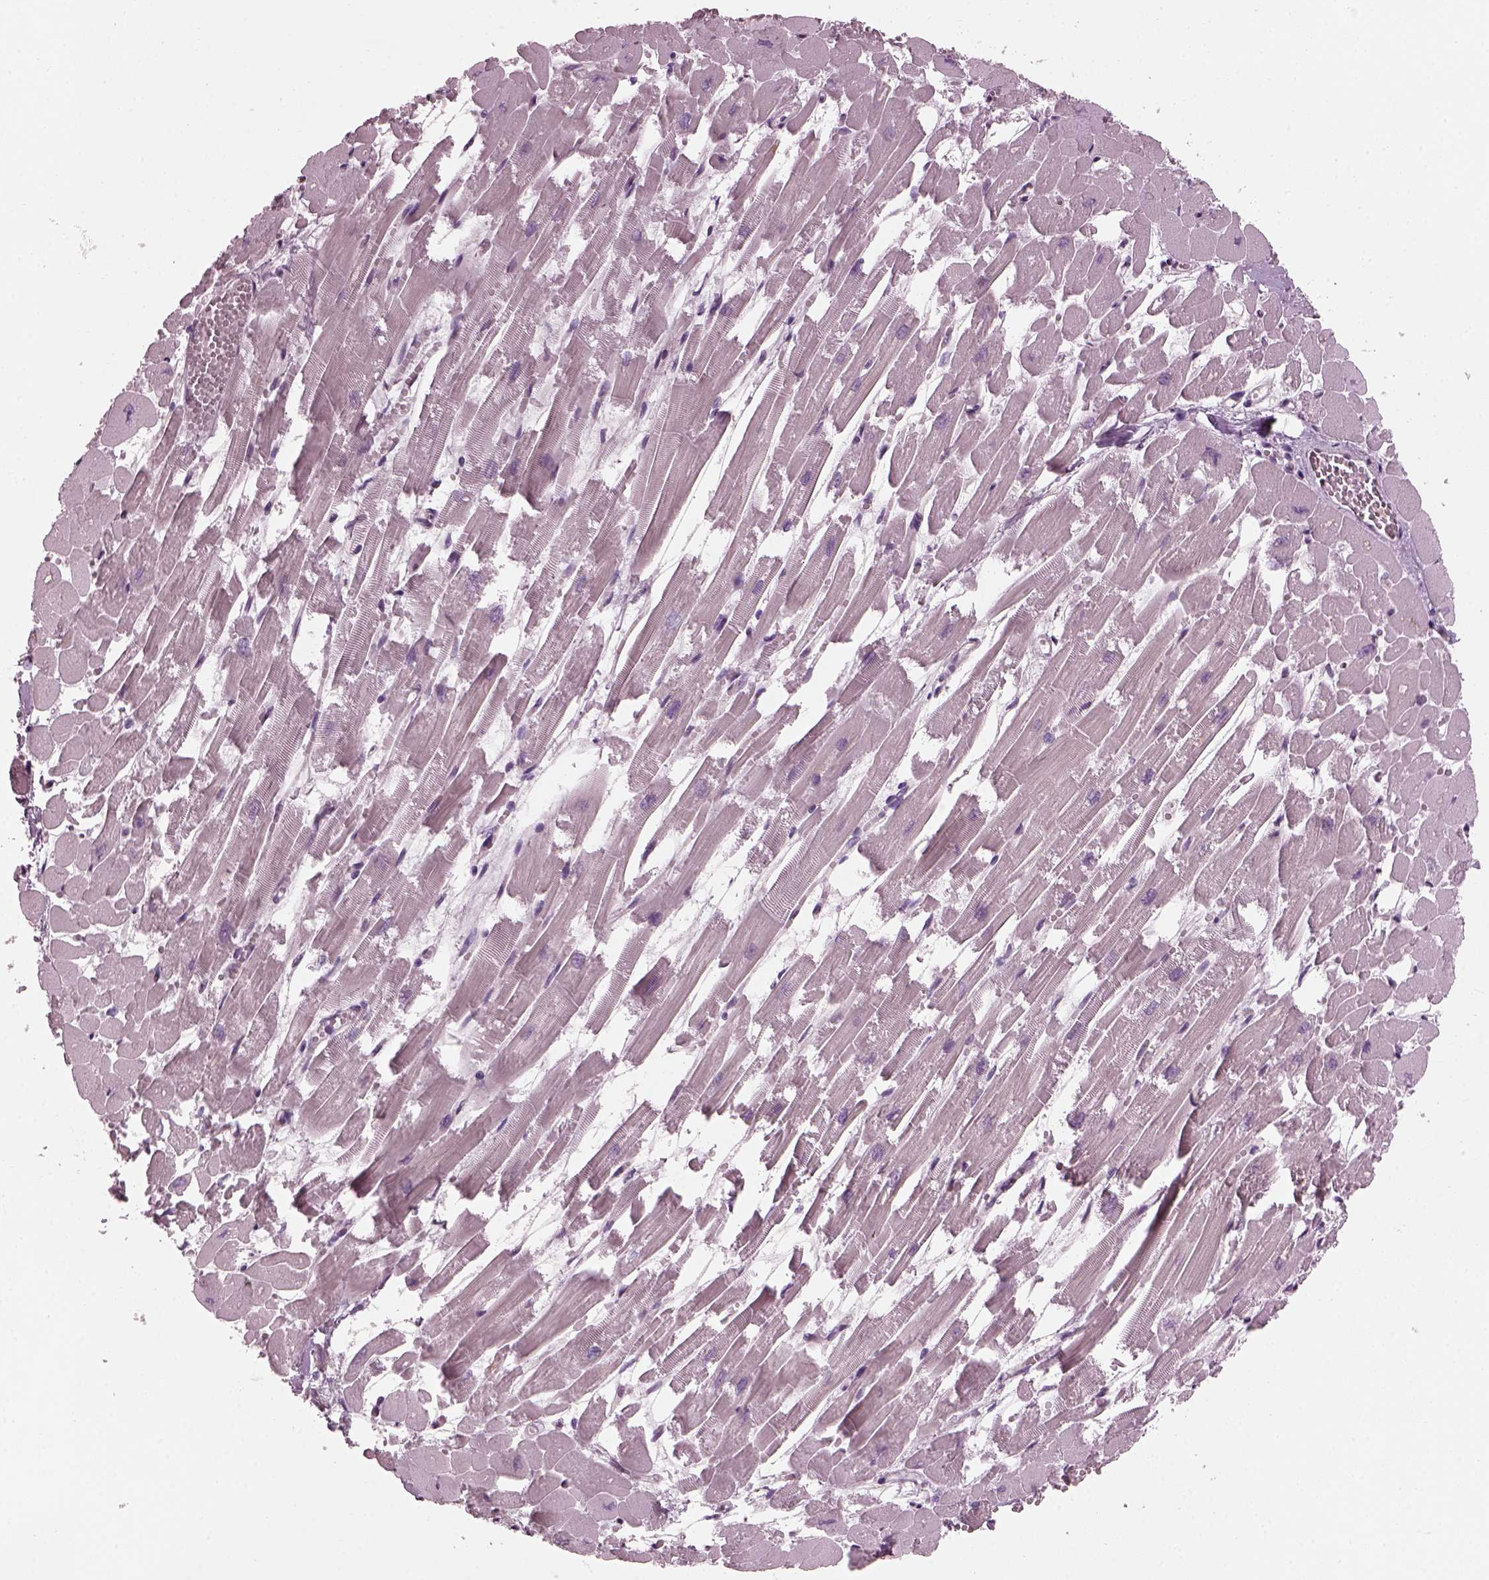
{"staining": {"intensity": "negative", "quantity": "none", "location": "none"}, "tissue": "heart muscle", "cell_type": "Cardiomyocytes", "image_type": "normal", "snomed": [{"axis": "morphology", "description": "Normal tissue, NOS"}, {"axis": "topography", "description": "Heart"}], "caption": "Cardiomyocytes are negative for protein expression in normal human heart muscle. The staining was performed using DAB (3,3'-diaminobenzidine) to visualize the protein expression in brown, while the nuclei were stained in blue with hematoxylin (Magnification: 20x).", "gene": "BFSP1", "patient": {"sex": "female", "age": 52}}